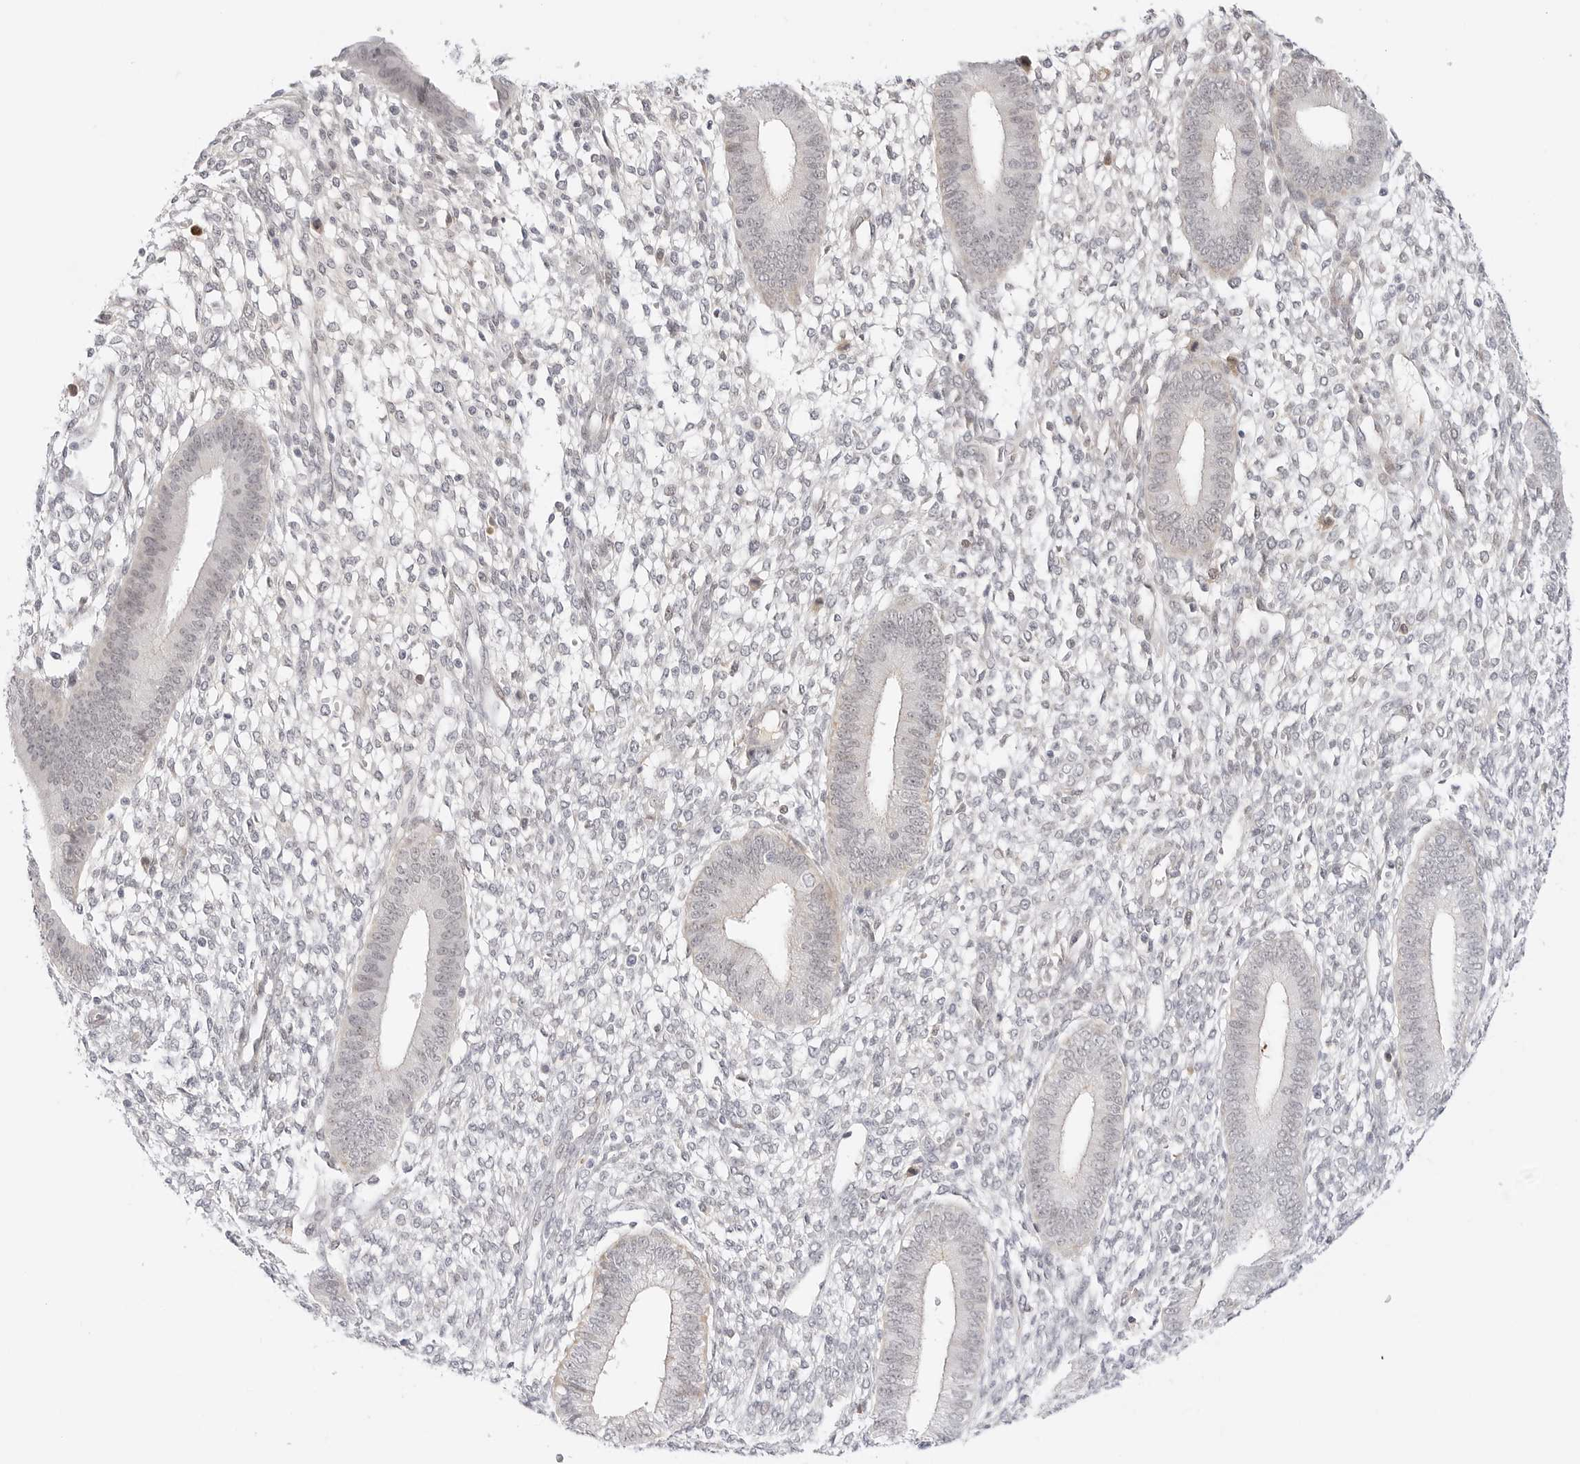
{"staining": {"intensity": "negative", "quantity": "none", "location": "none"}, "tissue": "endometrium", "cell_type": "Cells in endometrial stroma", "image_type": "normal", "snomed": [{"axis": "morphology", "description": "Normal tissue, NOS"}, {"axis": "topography", "description": "Endometrium"}], "caption": "A histopathology image of endometrium stained for a protein reveals no brown staining in cells in endometrial stroma.", "gene": "HIPK3", "patient": {"sex": "female", "age": 46}}